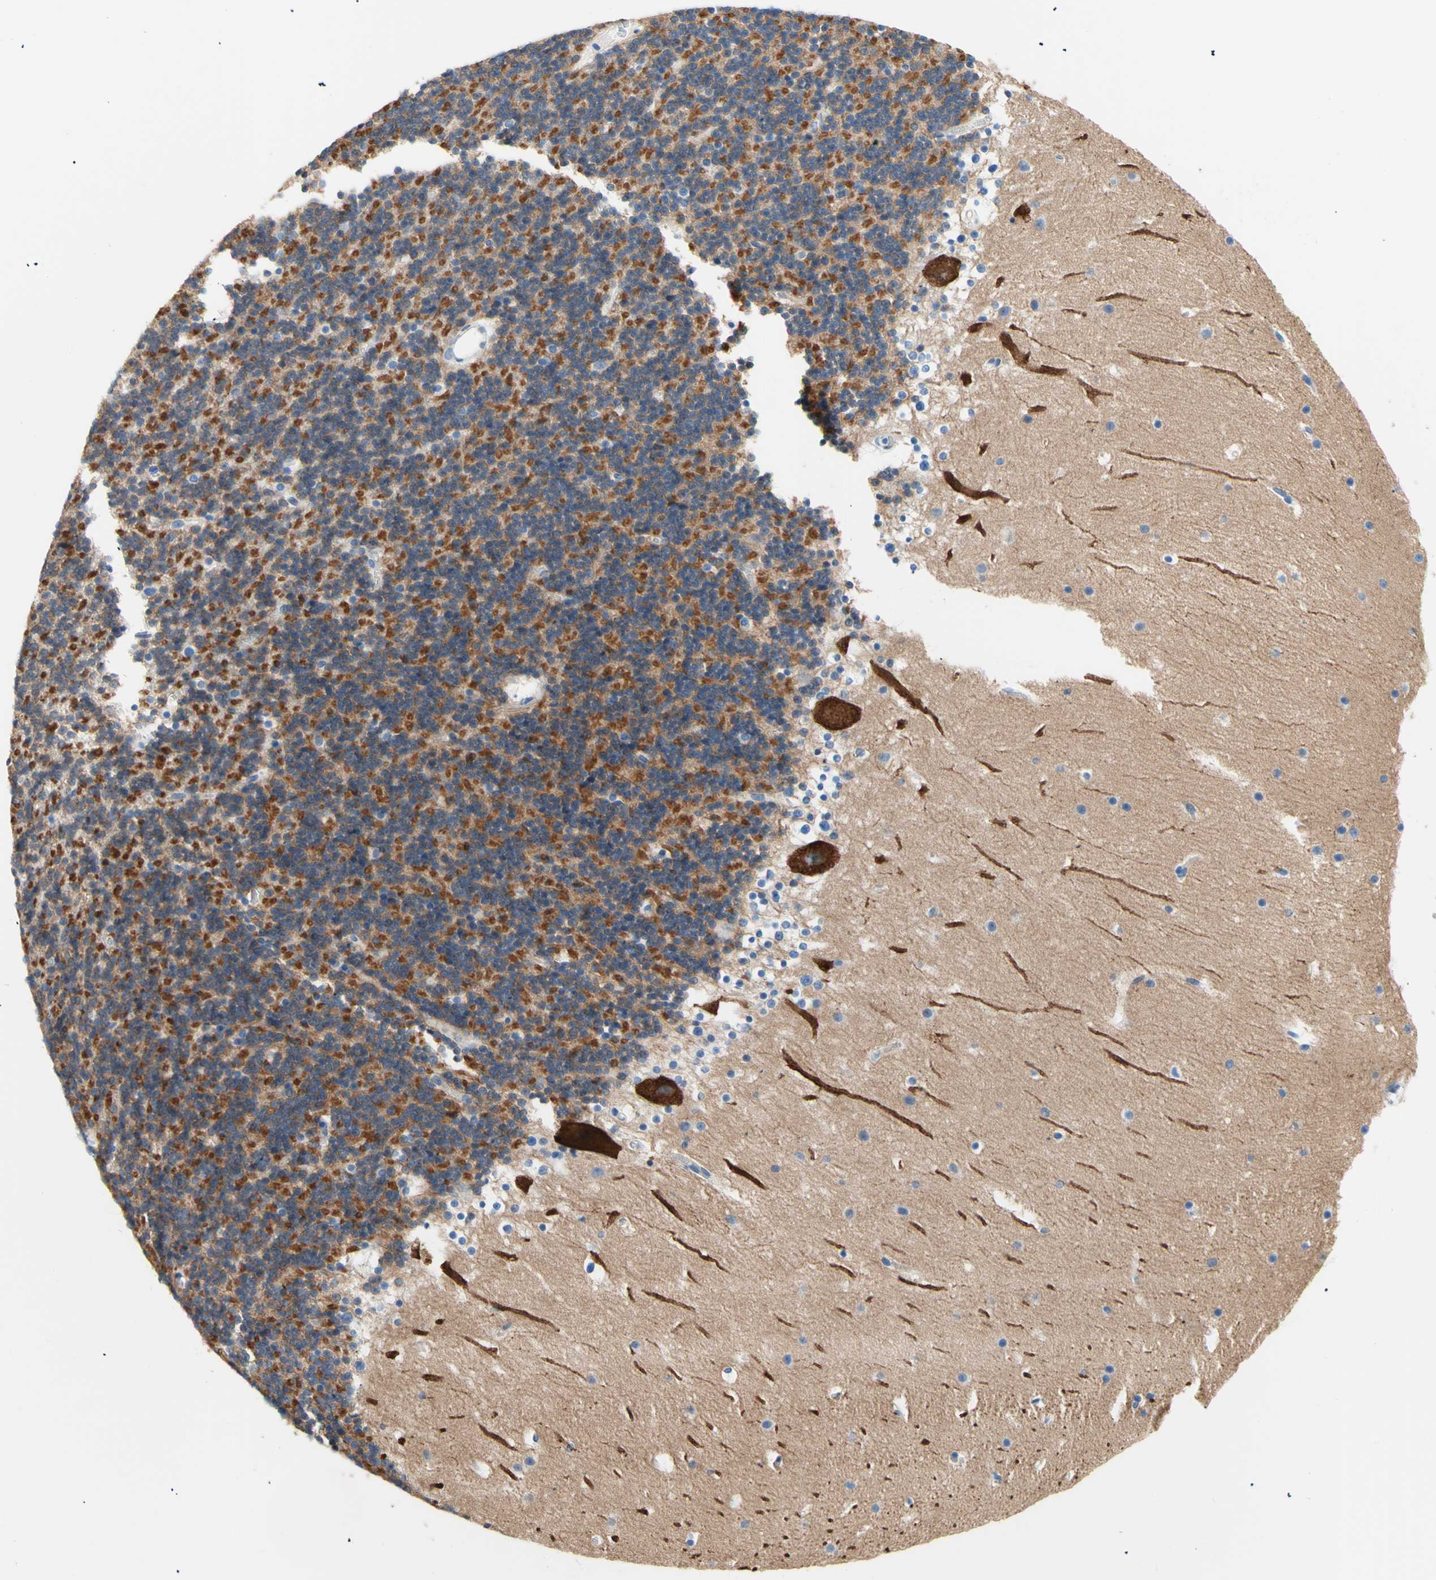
{"staining": {"intensity": "strong", "quantity": "25%-75%", "location": "cytoplasmic/membranous,nuclear"}, "tissue": "cerebellum", "cell_type": "Cells in granular layer", "image_type": "normal", "snomed": [{"axis": "morphology", "description": "Normal tissue, NOS"}, {"axis": "topography", "description": "Cerebellum"}], "caption": "About 25%-75% of cells in granular layer in benign human cerebellum demonstrate strong cytoplasmic/membranous,nuclear protein positivity as visualized by brown immunohistochemical staining.", "gene": "HPCA", "patient": {"sex": "male", "age": 45}}